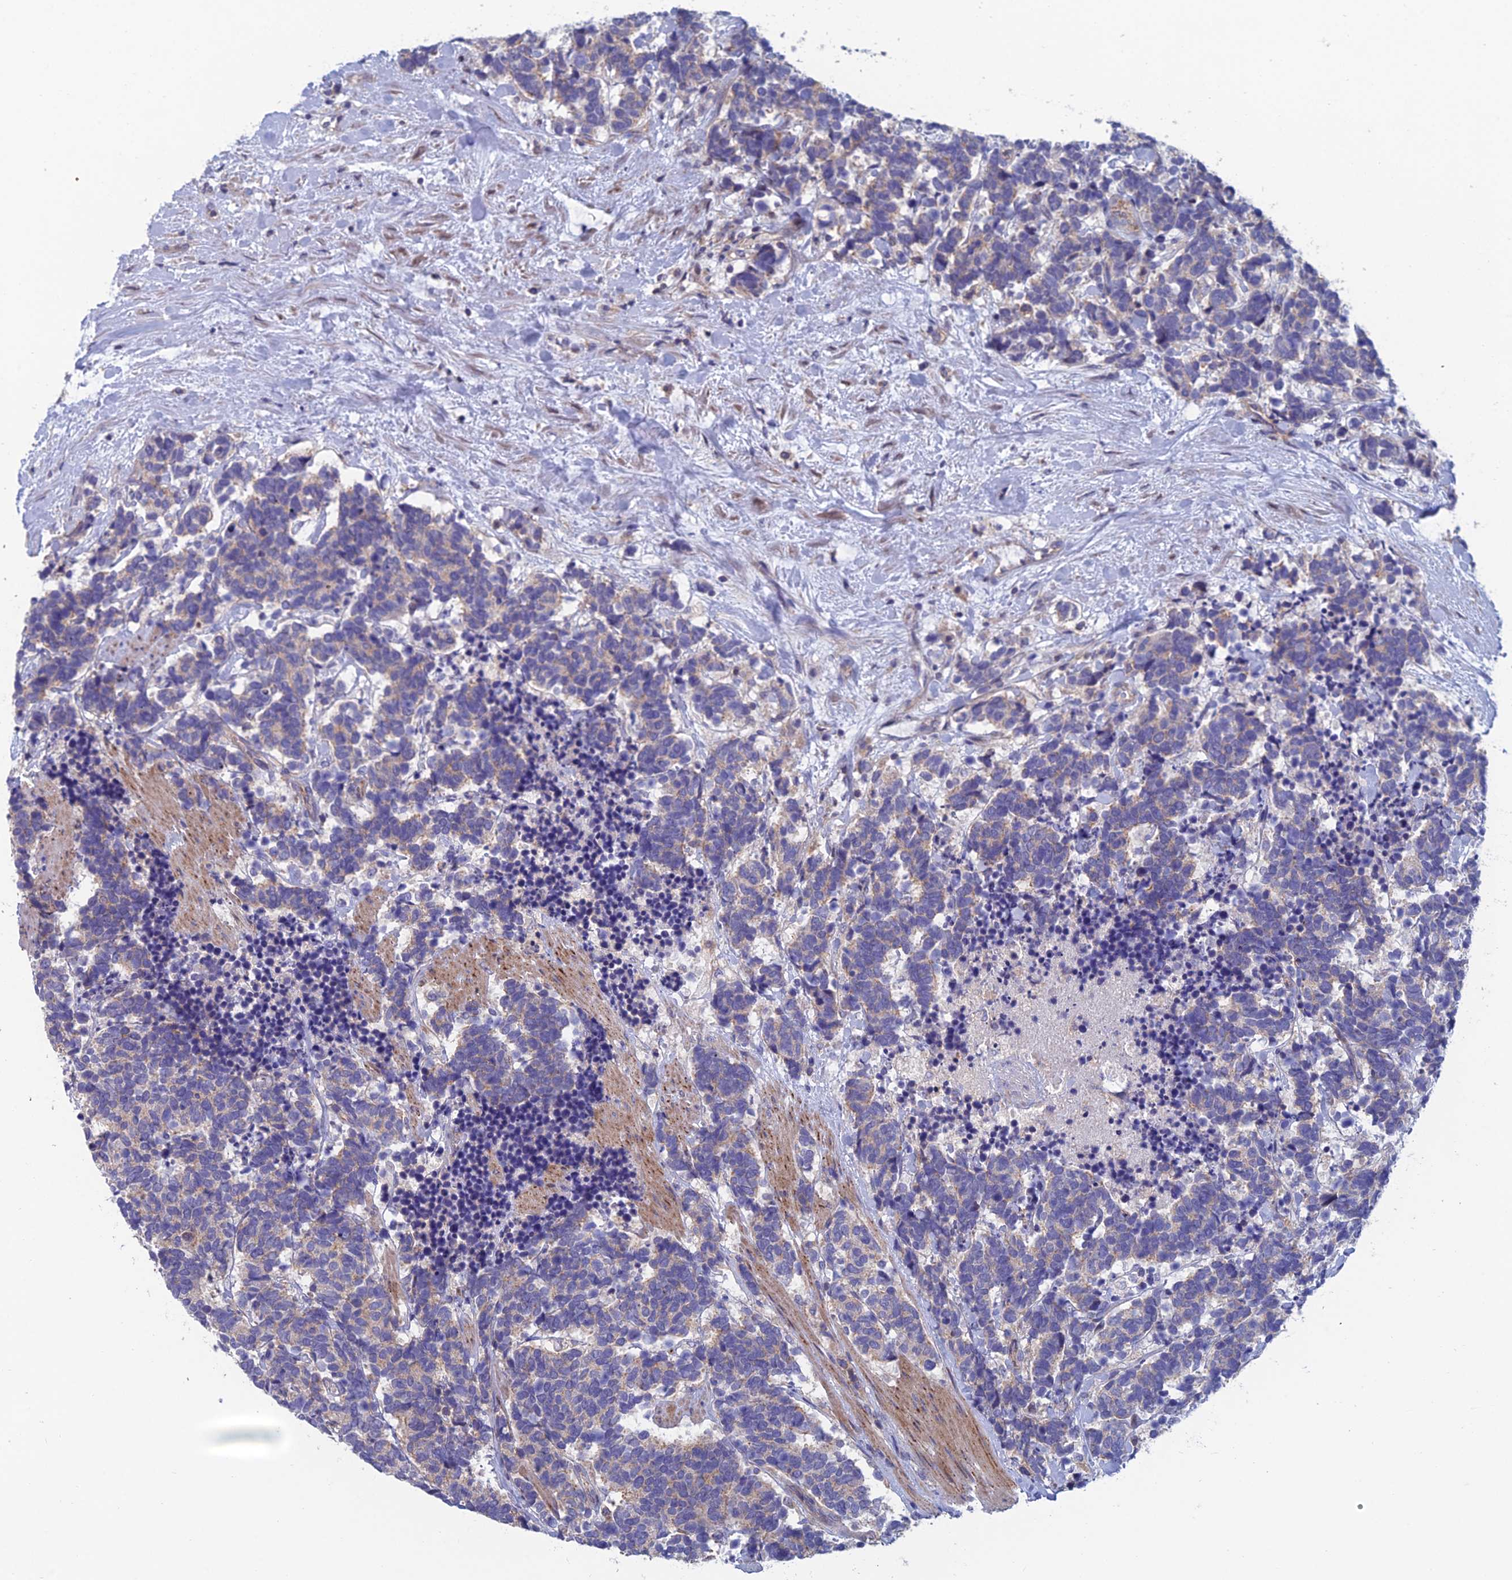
{"staining": {"intensity": "weak", "quantity": "25%-75%", "location": "cytoplasmic/membranous"}, "tissue": "carcinoid", "cell_type": "Tumor cells", "image_type": "cancer", "snomed": [{"axis": "morphology", "description": "Carcinoma, NOS"}, {"axis": "morphology", "description": "Carcinoid, malignant, NOS"}, {"axis": "topography", "description": "Prostate"}], "caption": "Immunohistochemical staining of human malignant carcinoid shows low levels of weak cytoplasmic/membranous protein positivity in about 25%-75% of tumor cells.", "gene": "USP37", "patient": {"sex": "male", "age": 57}}